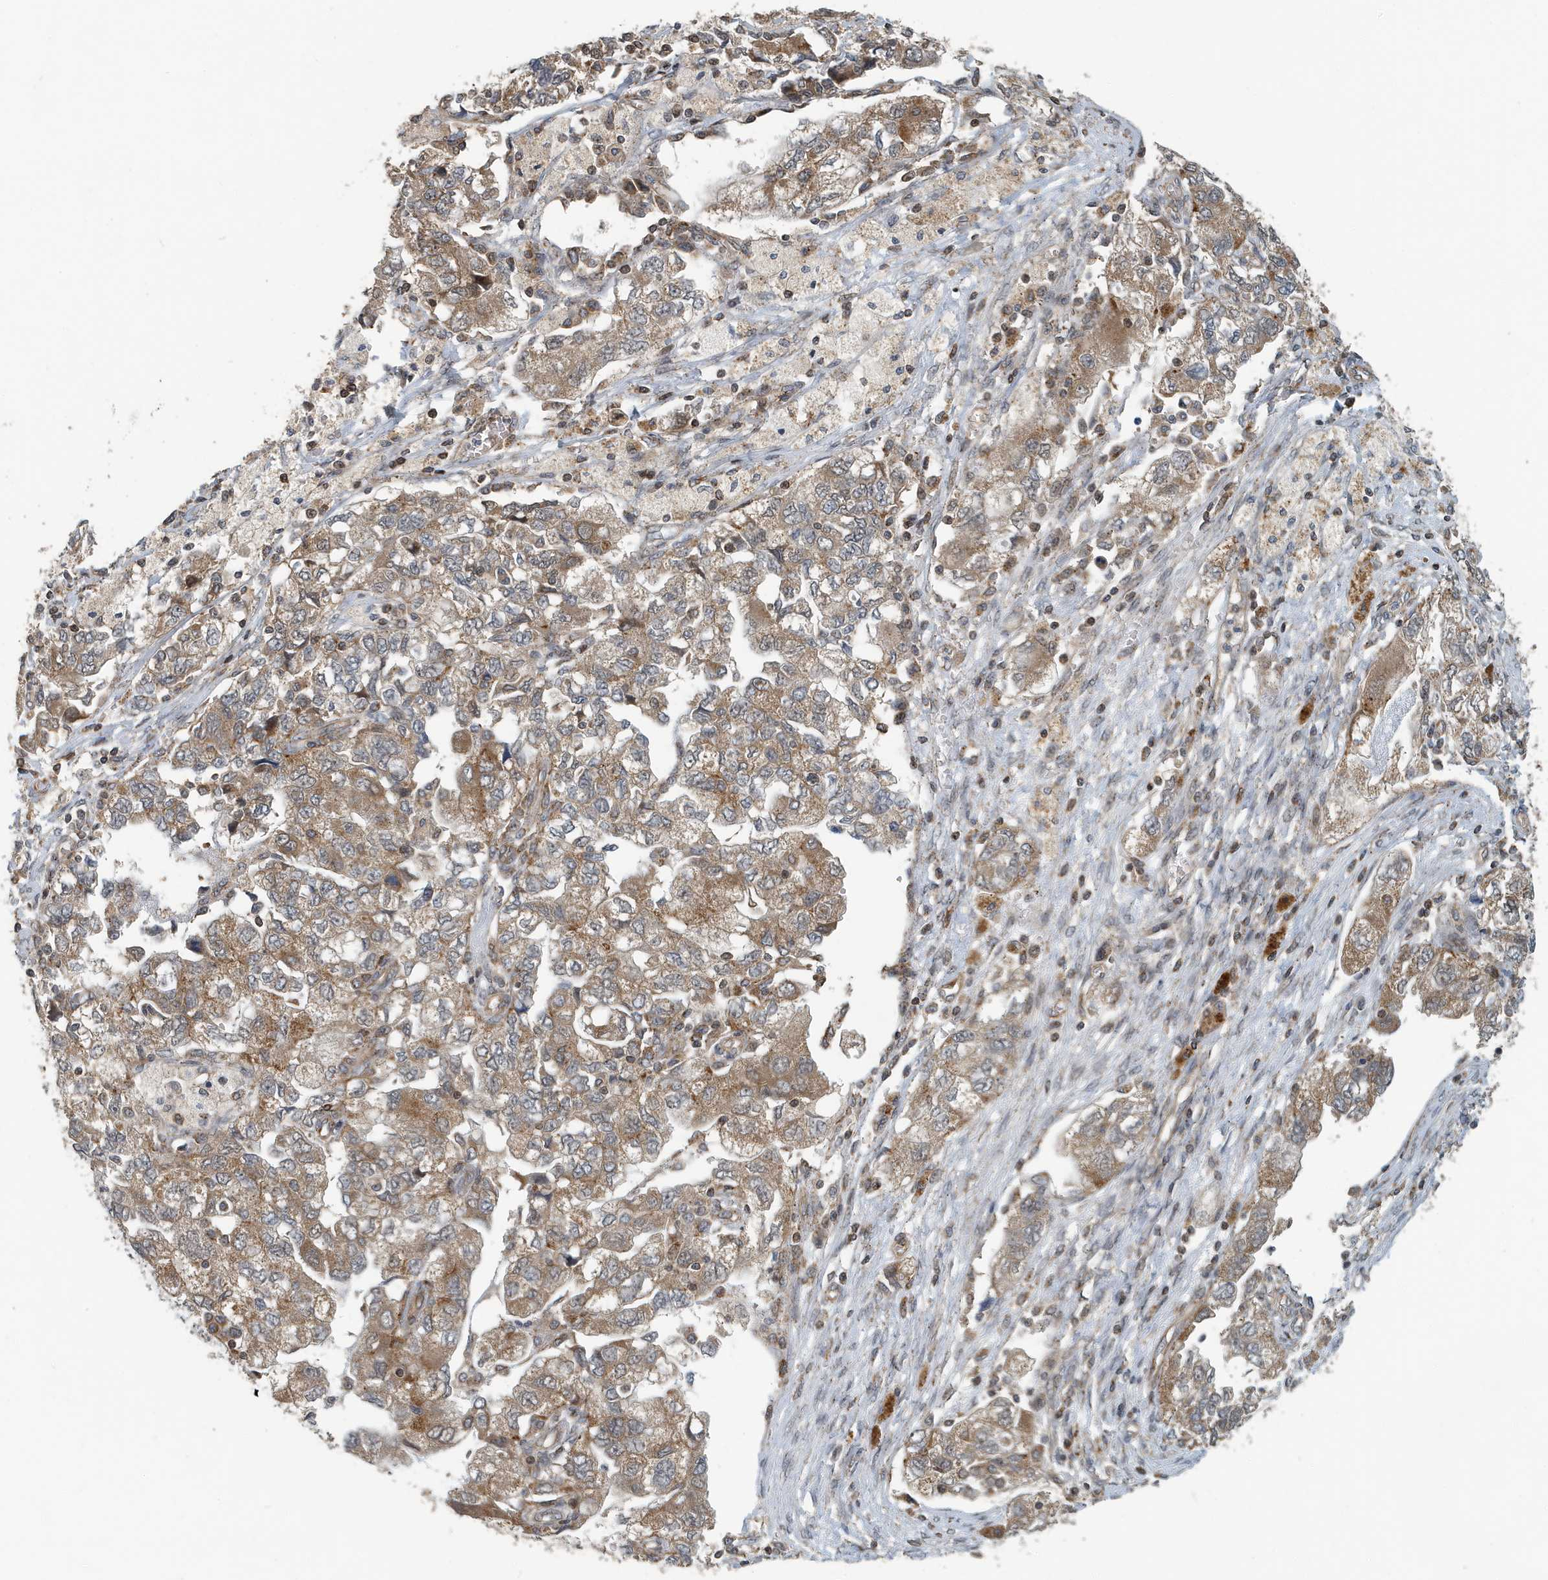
{"staining": {"intensity": "moderate", "quantity": ">75%", "location": "cytoplasmic/membranous"}, "tissue": "ovarian cancer", "cell_type": "Tumor cells", "image_type": "cancer", "snomed": [{"axis": "morphology", "description": "Carcinoma, NOS"}, {"axis": "morphology", "description": "Cystadenocarcinoma, serous, NOS"}, {"axis": "topography", "description": "Ovary"}], "caption": "Ovarian serous cystadenocarcinoma tissue displays moderate cytoplasmic/membranous expression in about >75% of tumor cells", "gene": "KIF15", "patient": {"sex": "female", "age": 69}}